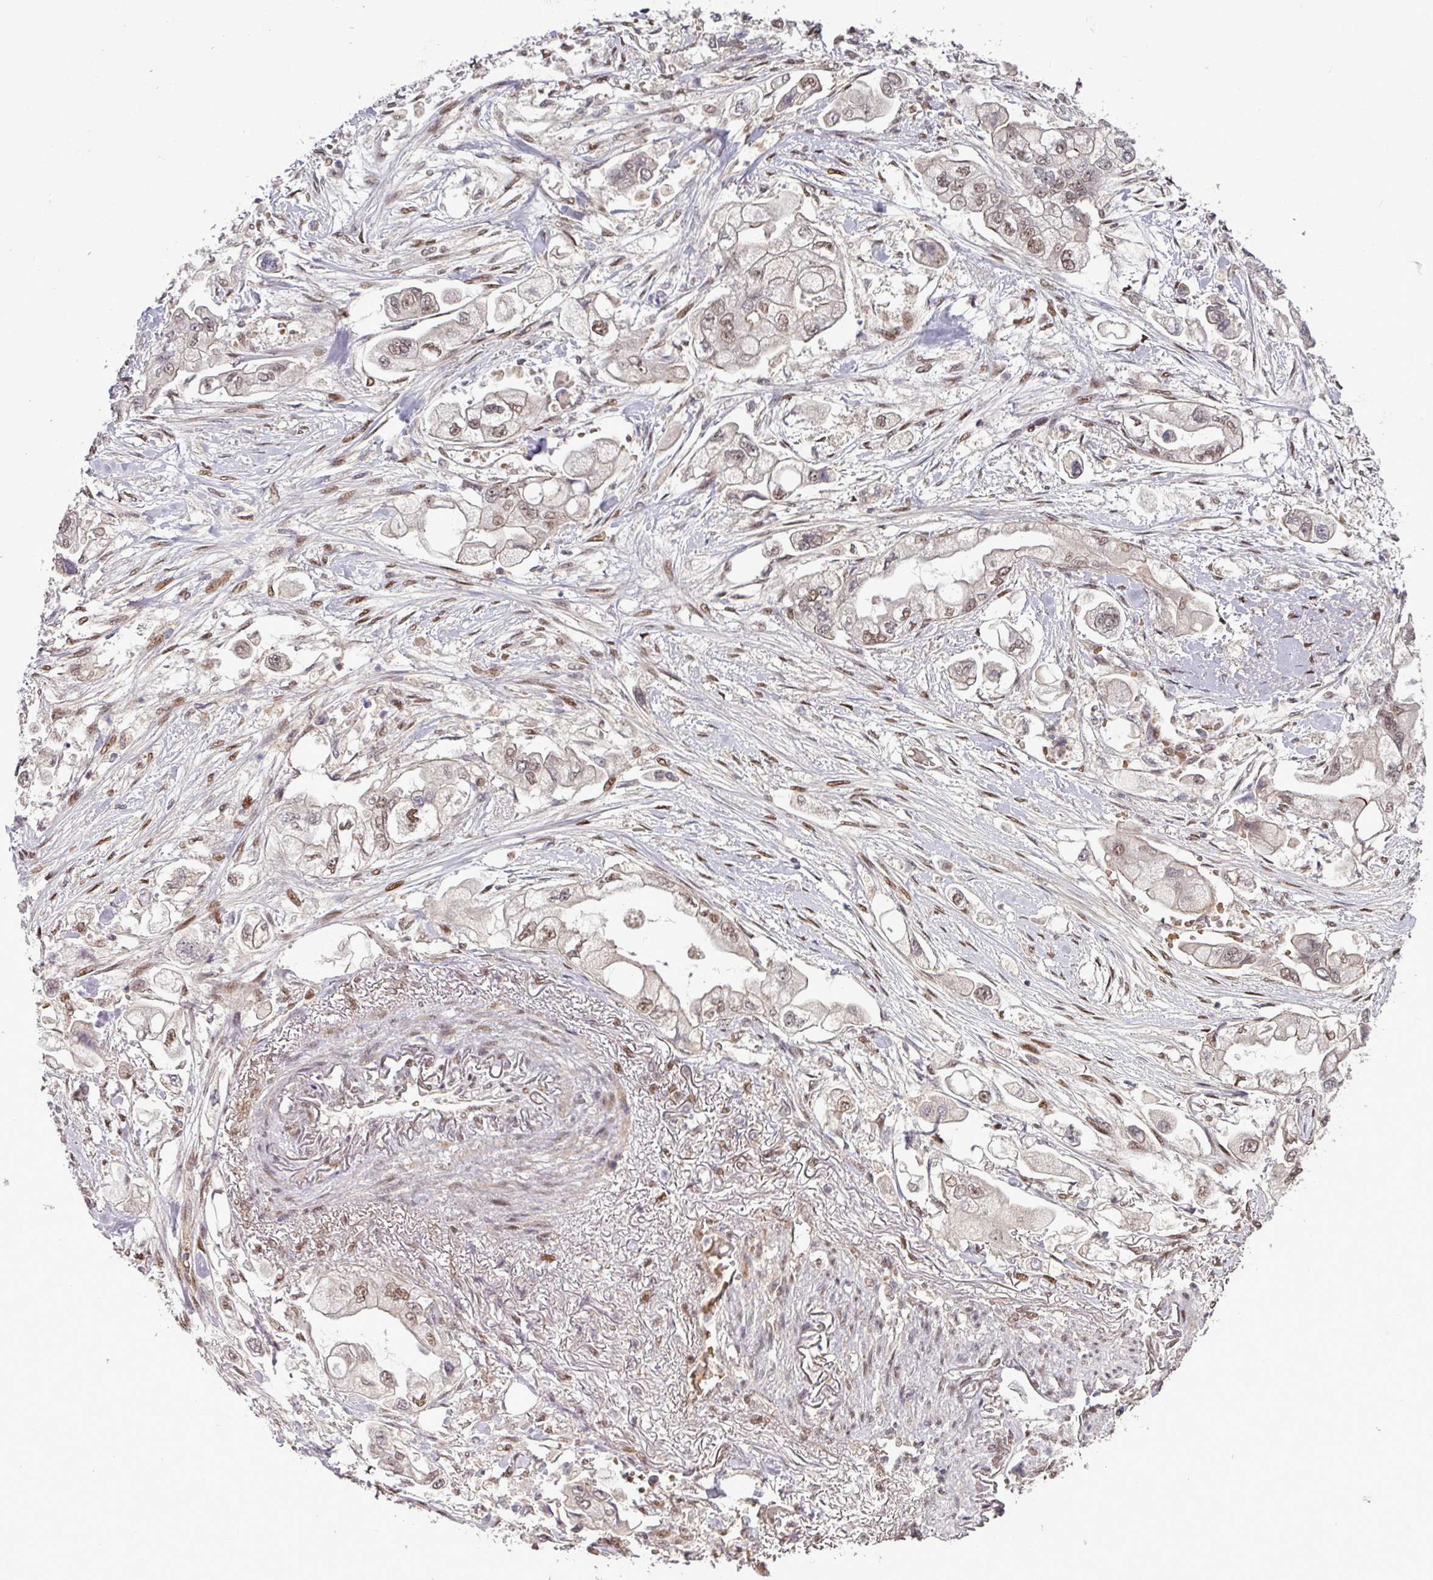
{"staining": {"intensity": "weak", "quantity": "25%-75%", "location": "nuclear"}, "tissue": "stomach cancer", "cell_type": "Tumor cells", "image_type": "cancer", "snomed": [{"axis": "morphology", "description": "Adenocarcinoma, NOS"}, {"axis": "topography", "description": "Stomach"}], "caption": "Immunohistochemical staining of human adenocarcinoma (stomach) reveals low levels of weak nuclear positivity in approximately 25%-75% of tumor cells.", "gene": "CIC", "patient": {"sex": "male", "age": 62}}